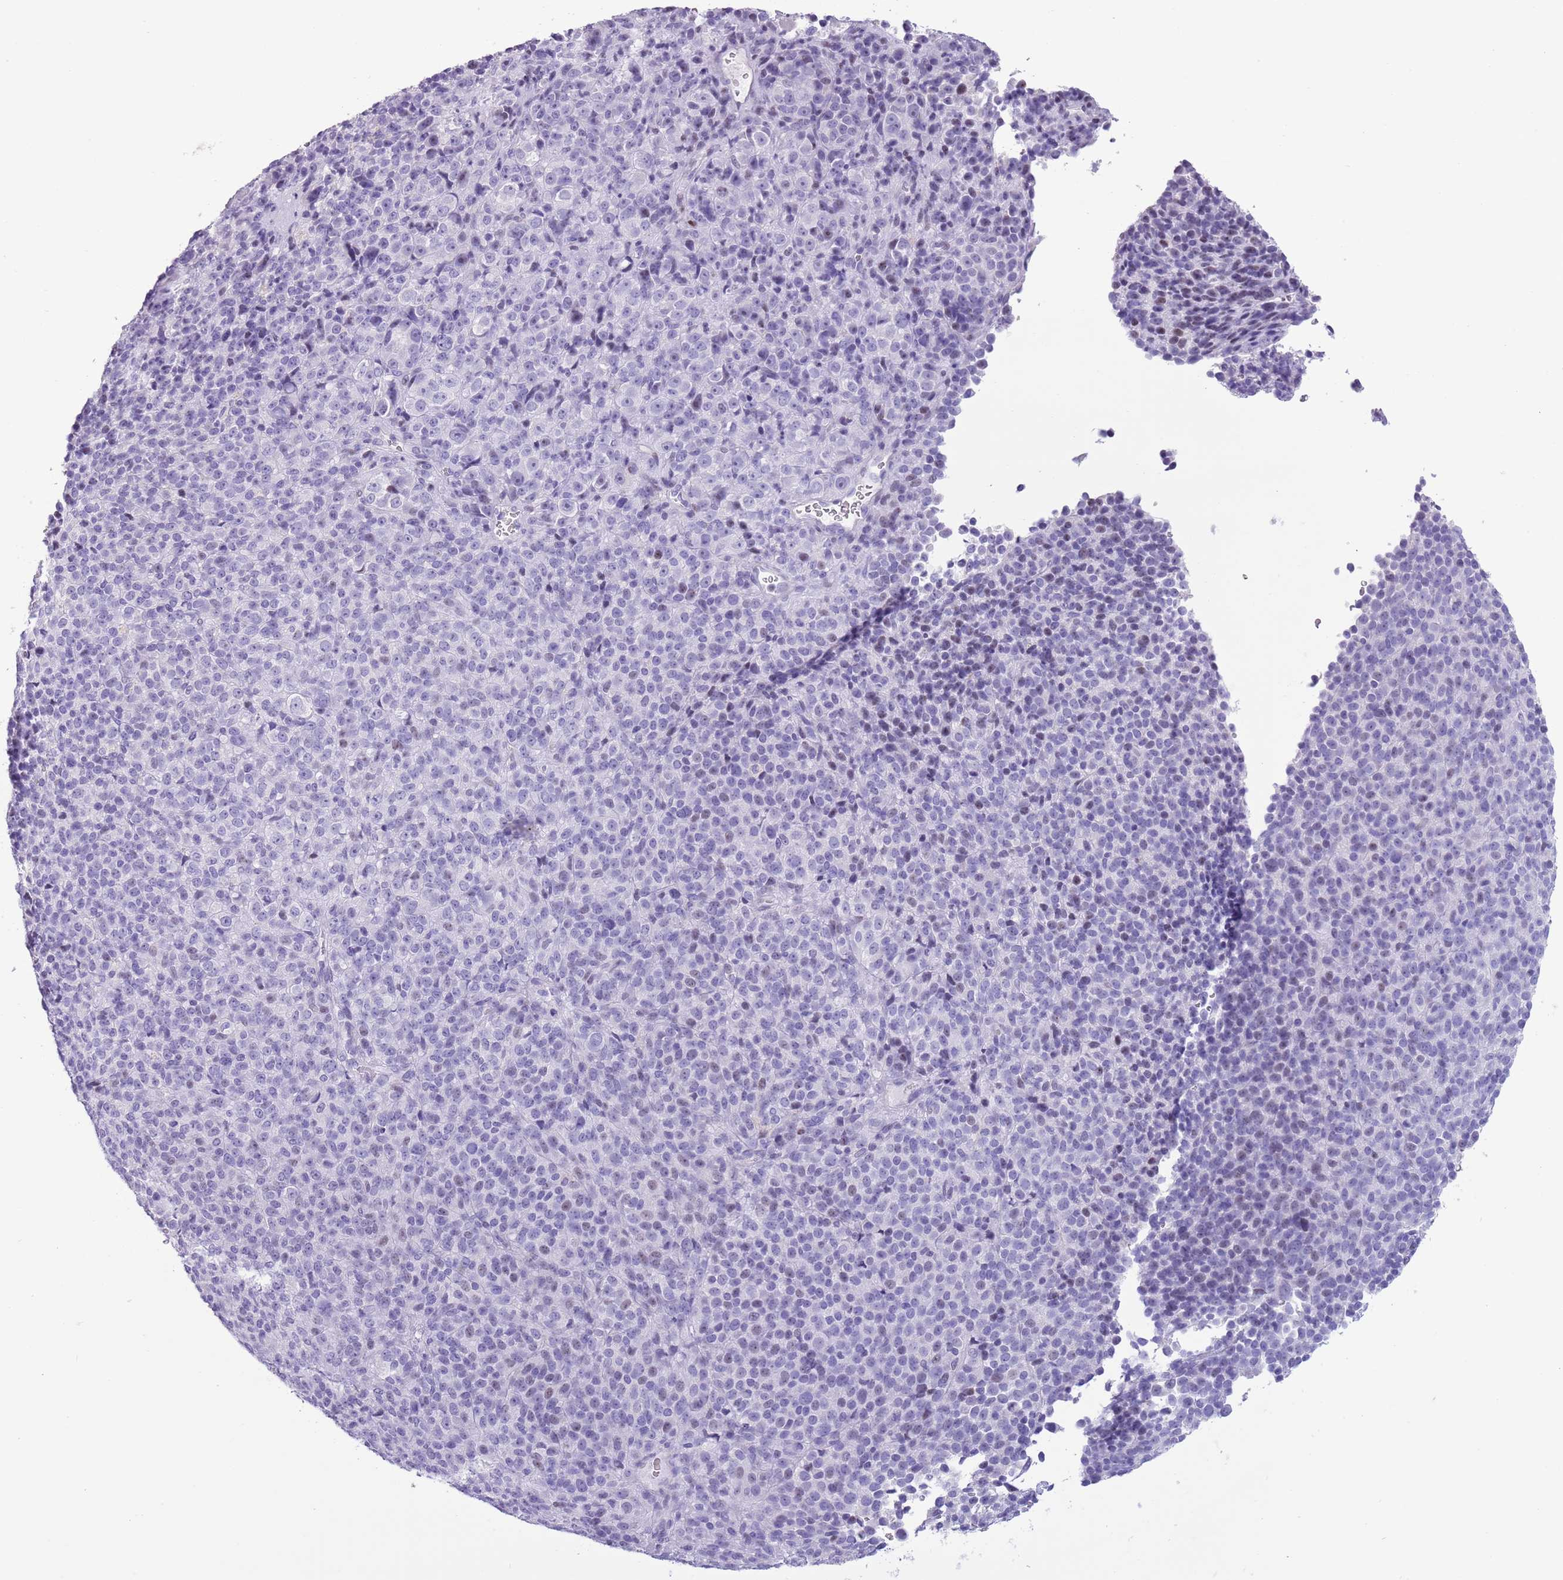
{"staining": {"intensity": "negative", "quantity": "none", "location": "none"}, "tissue": "melanoma", "cell_type": "Tumor cells", "image_type": "cancer", "snomed": [{"axis": "morphology", "description": "Malignant melanoma, Metastatic site"}, {"axis": "topography", "description": "Brain"}], "caption": "Melanoma was stained to show a protein in brown. There is no significant expression in tumor cells.", "gene": "BCL11B", "patient": {"sex": "female", "age": 56}}